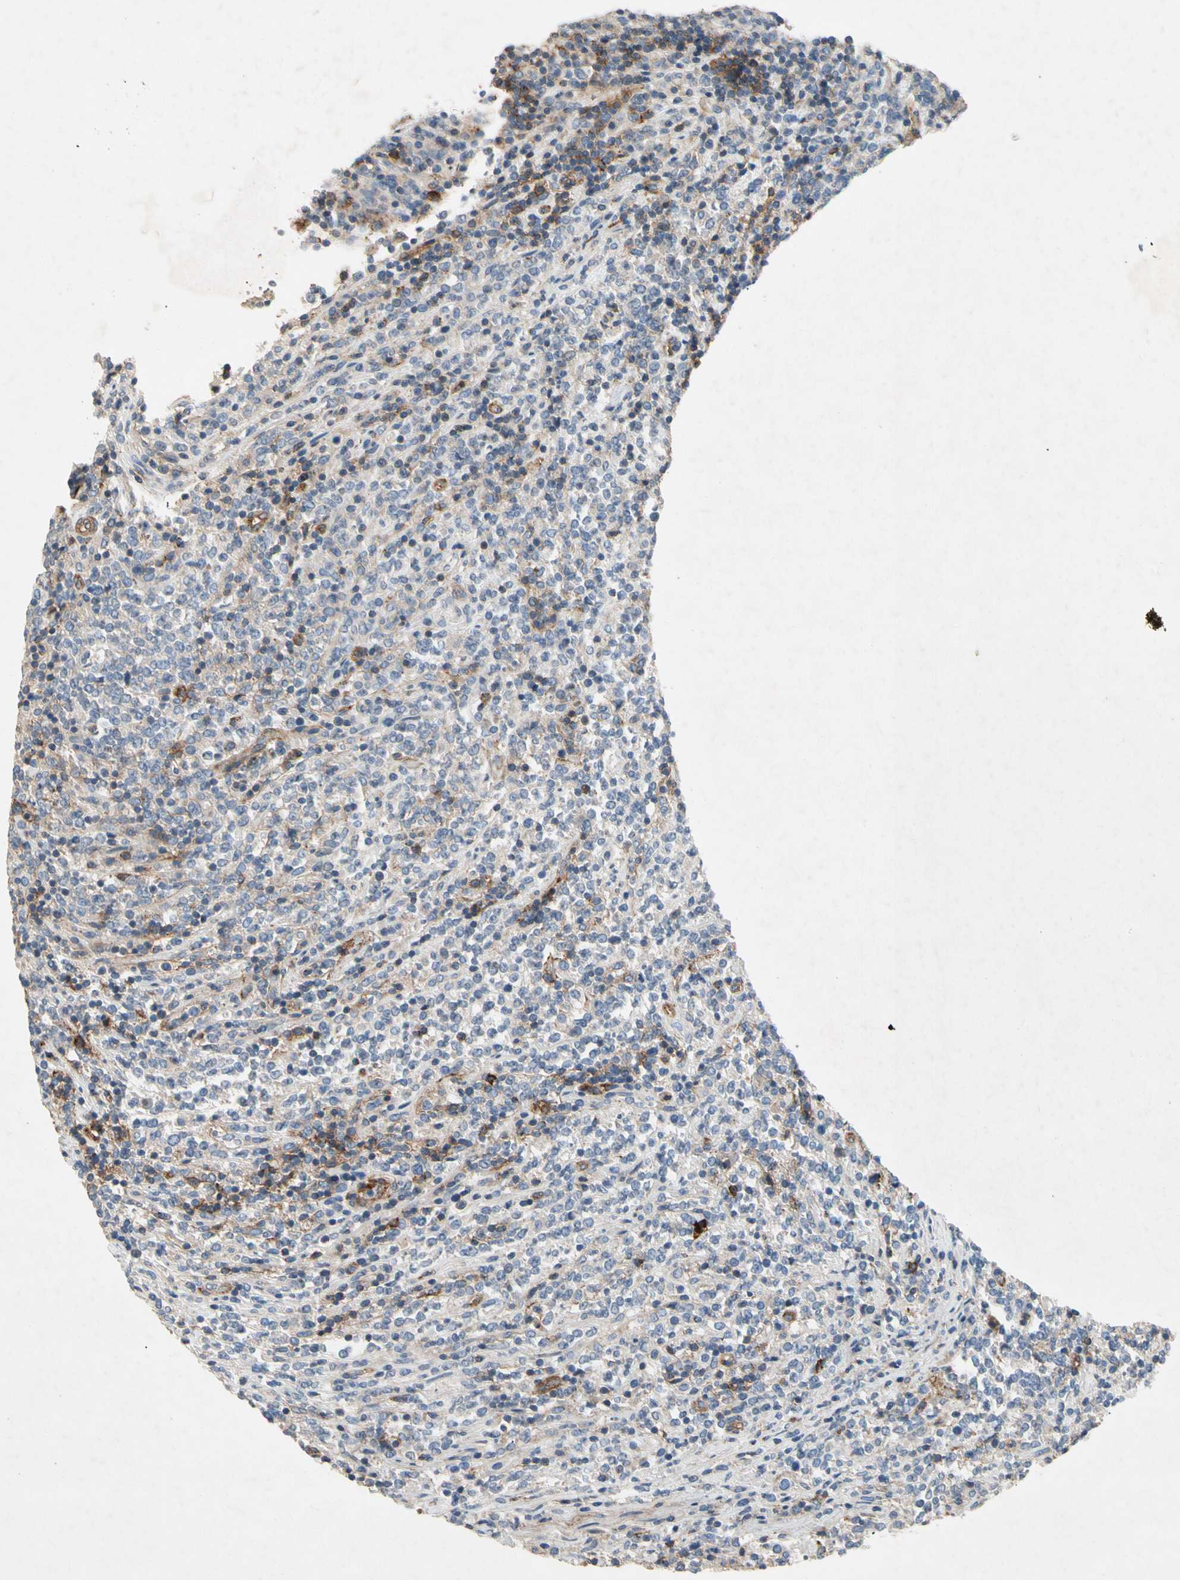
{"staining": {"intensity": "weak", "quantity": "<25%", "location": "cytoplasmic/membranous"}, "tissue": "lymphoma", "cell_type": "Tumor cells", "image_type": "cancer", "snomed": [{"axis": "morphology", "description": "Malignant lymphoma, non-Hodgkin's type, High grade"}, {"axis": "topography", "description": "Soft tissue"}], "caption": "IHC photomicrograph of neoplastic tissue: human high-grade malignant lymphoma, non-Hodgkin's type stained with DAB reveals no significant protein expression in tumor cells. The staining is performed using DAB (3,3'-diaminobenzidine) brown chromogen with nuclei counter-stained in using hematoxylin.", "gene": "NDFIP2", "patient": {"sex": "male", "age": 18}}